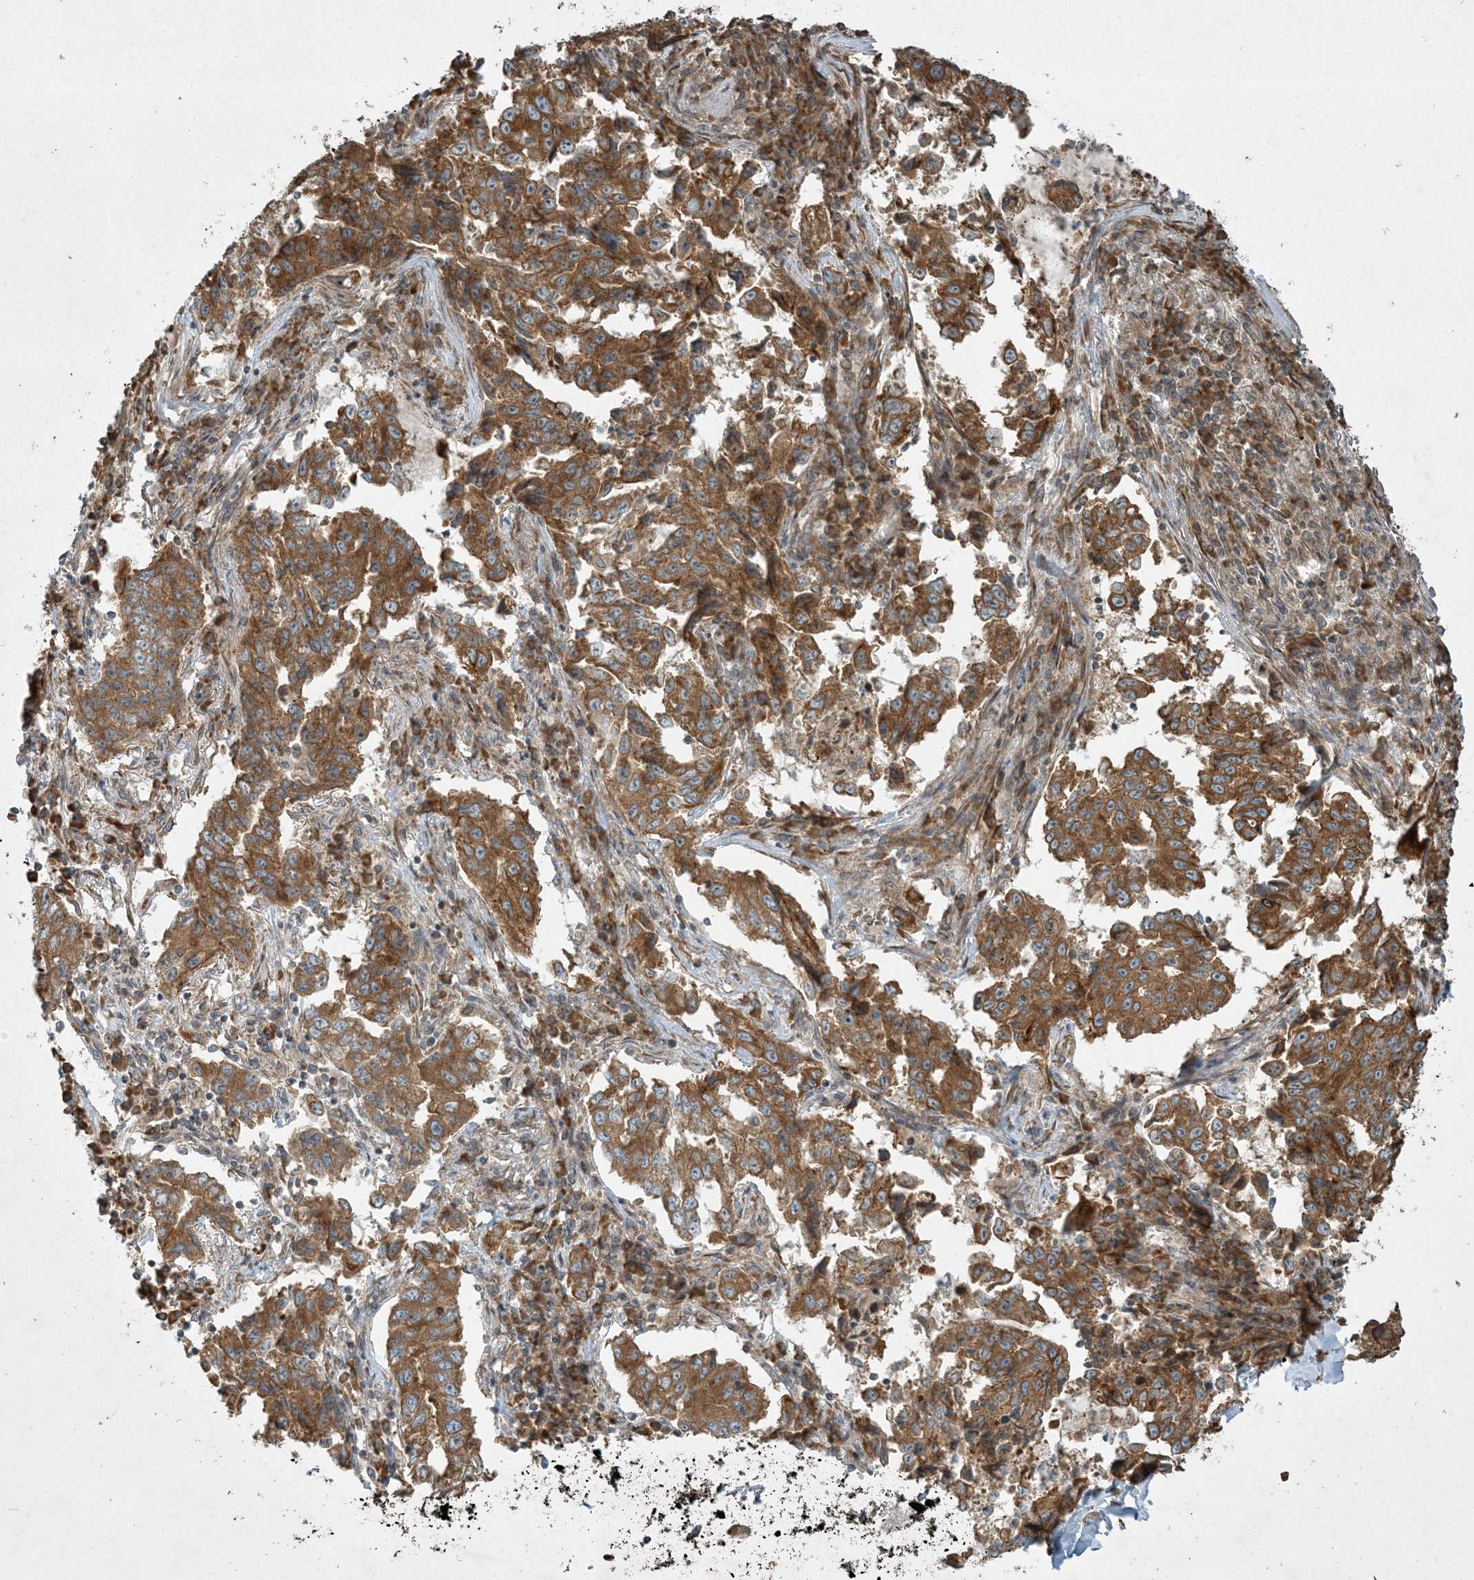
{"staining": {"intensity": "moderate", "quantity": ">75%", "location": "cytoplasmic/membranous"}, "tissue": "lung cancer", "cell_type": "Tumor cells", "image_type": "cancer", "snomed": [{"axis": "morphology", "description": "Adenocarcinoma, NOS"}, {"axis": "topography", "description": "Lung"}], "caption": "Immunohistochemical staining of lung adenocarcinoma displays medium levels of moderate cytoplasmic/membranous protein staining in approximately >75% of tumor cells. The staining is performed using DAB (3,3'-diaminobenzidine) brown chromogen to label protein expression. The nuclei are counter-stained blue using hematoxylin.", "gene": "COMMD8", "patient": {"sex": "female", "age": 51}}